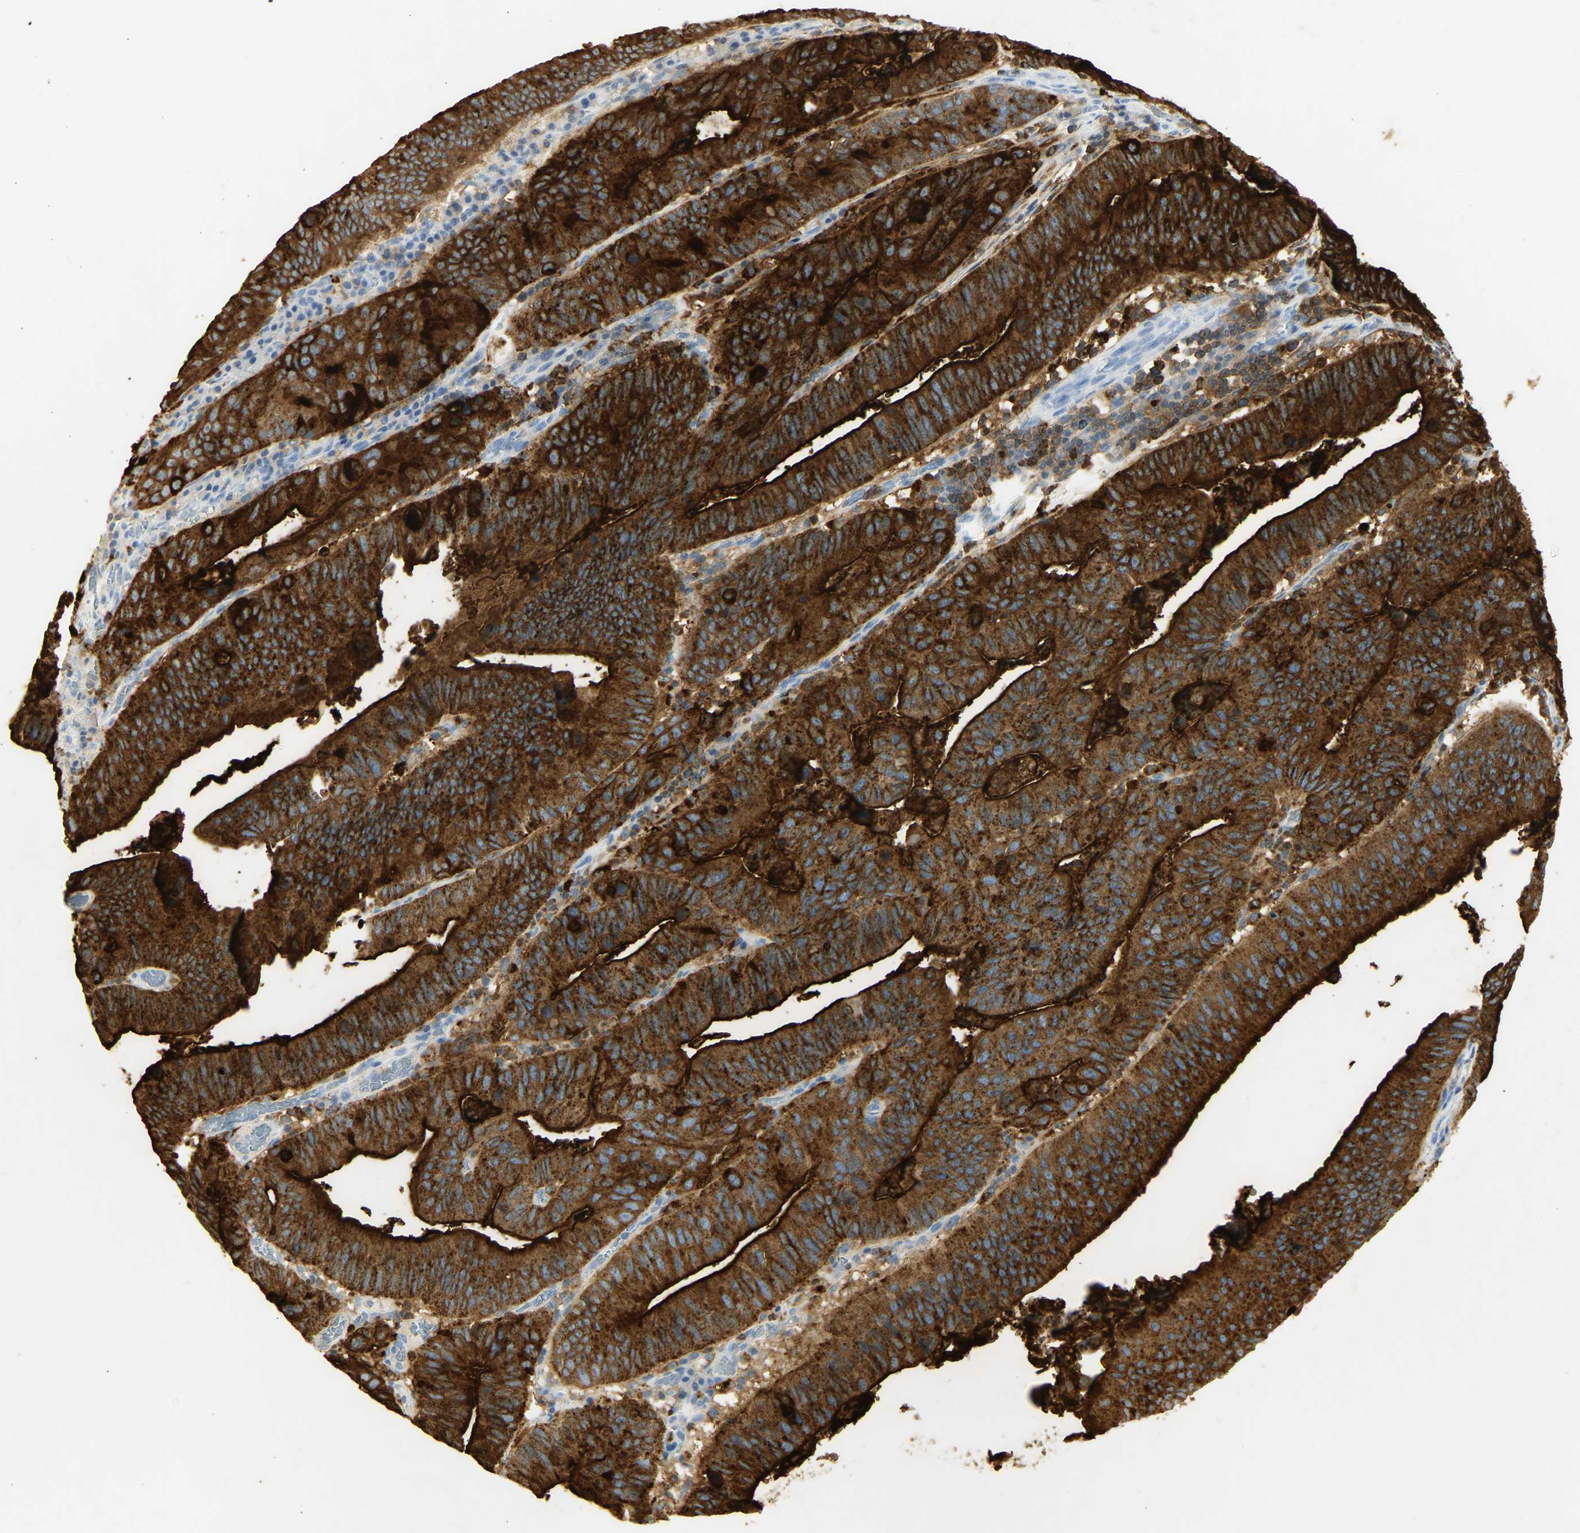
{"staining": {"intensity": "strong", "quantity": ">75%", "location": "cytoplasmic/membranous"}, "tissue": "stomach cancer", "cell_type": "Tumor cells", "image_type": "cancer", "snomed": [{"axis": "morphology", "description": "Adenocarcinoma, NOS"}, {"axis": "topography", "description": "Stomach"}], "caption": "IHC image of stomach cancer (adenocarcinoma) stained for a protein (brown), which reveals high levels of strong cytoplasmic/membranous expression in approximately >75% of tumor cells.", "gene": "CEACAM5", "patient": {"sex": "male", "age": 59}}